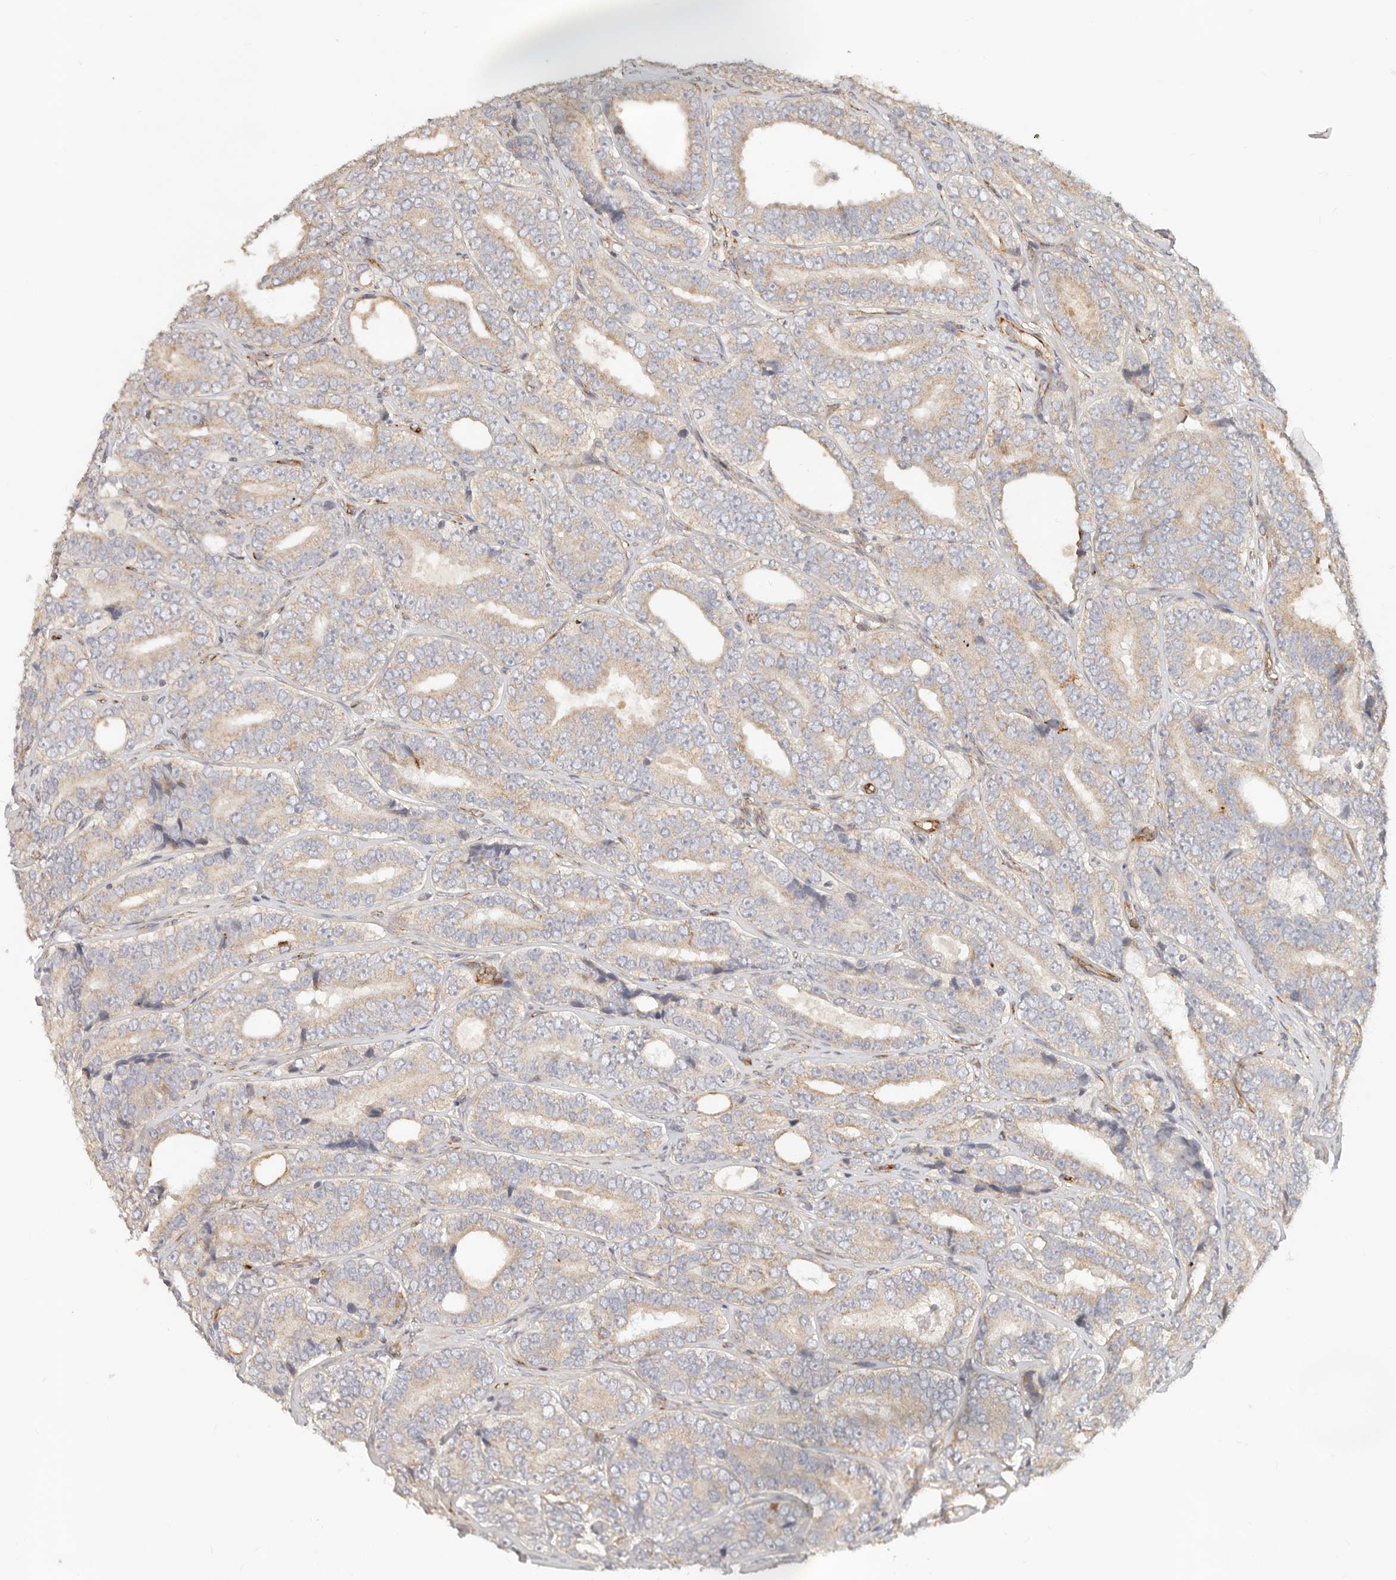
{"staining": {"intensity": "weak", "quantity": ">75%", "location": "cytoplasmic/membranous"}, "tissue": "prostate cancer", "cell_type": "Tumor cells", "image_type": "cancer", "snomed": [{"axis": "morphology", "description": "Adenocarcinoma, High grade"}, {"axis": "topography", "description": "Prostate"}], "caption": "High-power microscopy captured an immunohistochemistry image of prostate cancer (adenocarcinoma (high-grade)), revealing weak cytoplasmic/membranous expression in approximately >75% of tumor cells. The staining is performed using DAB brown chromogen to label protein expression. The nuclei are counter-stained blue using hematoxylin.", "gene": "SASS6", "patient": {"sex": "male", "age": 56}}